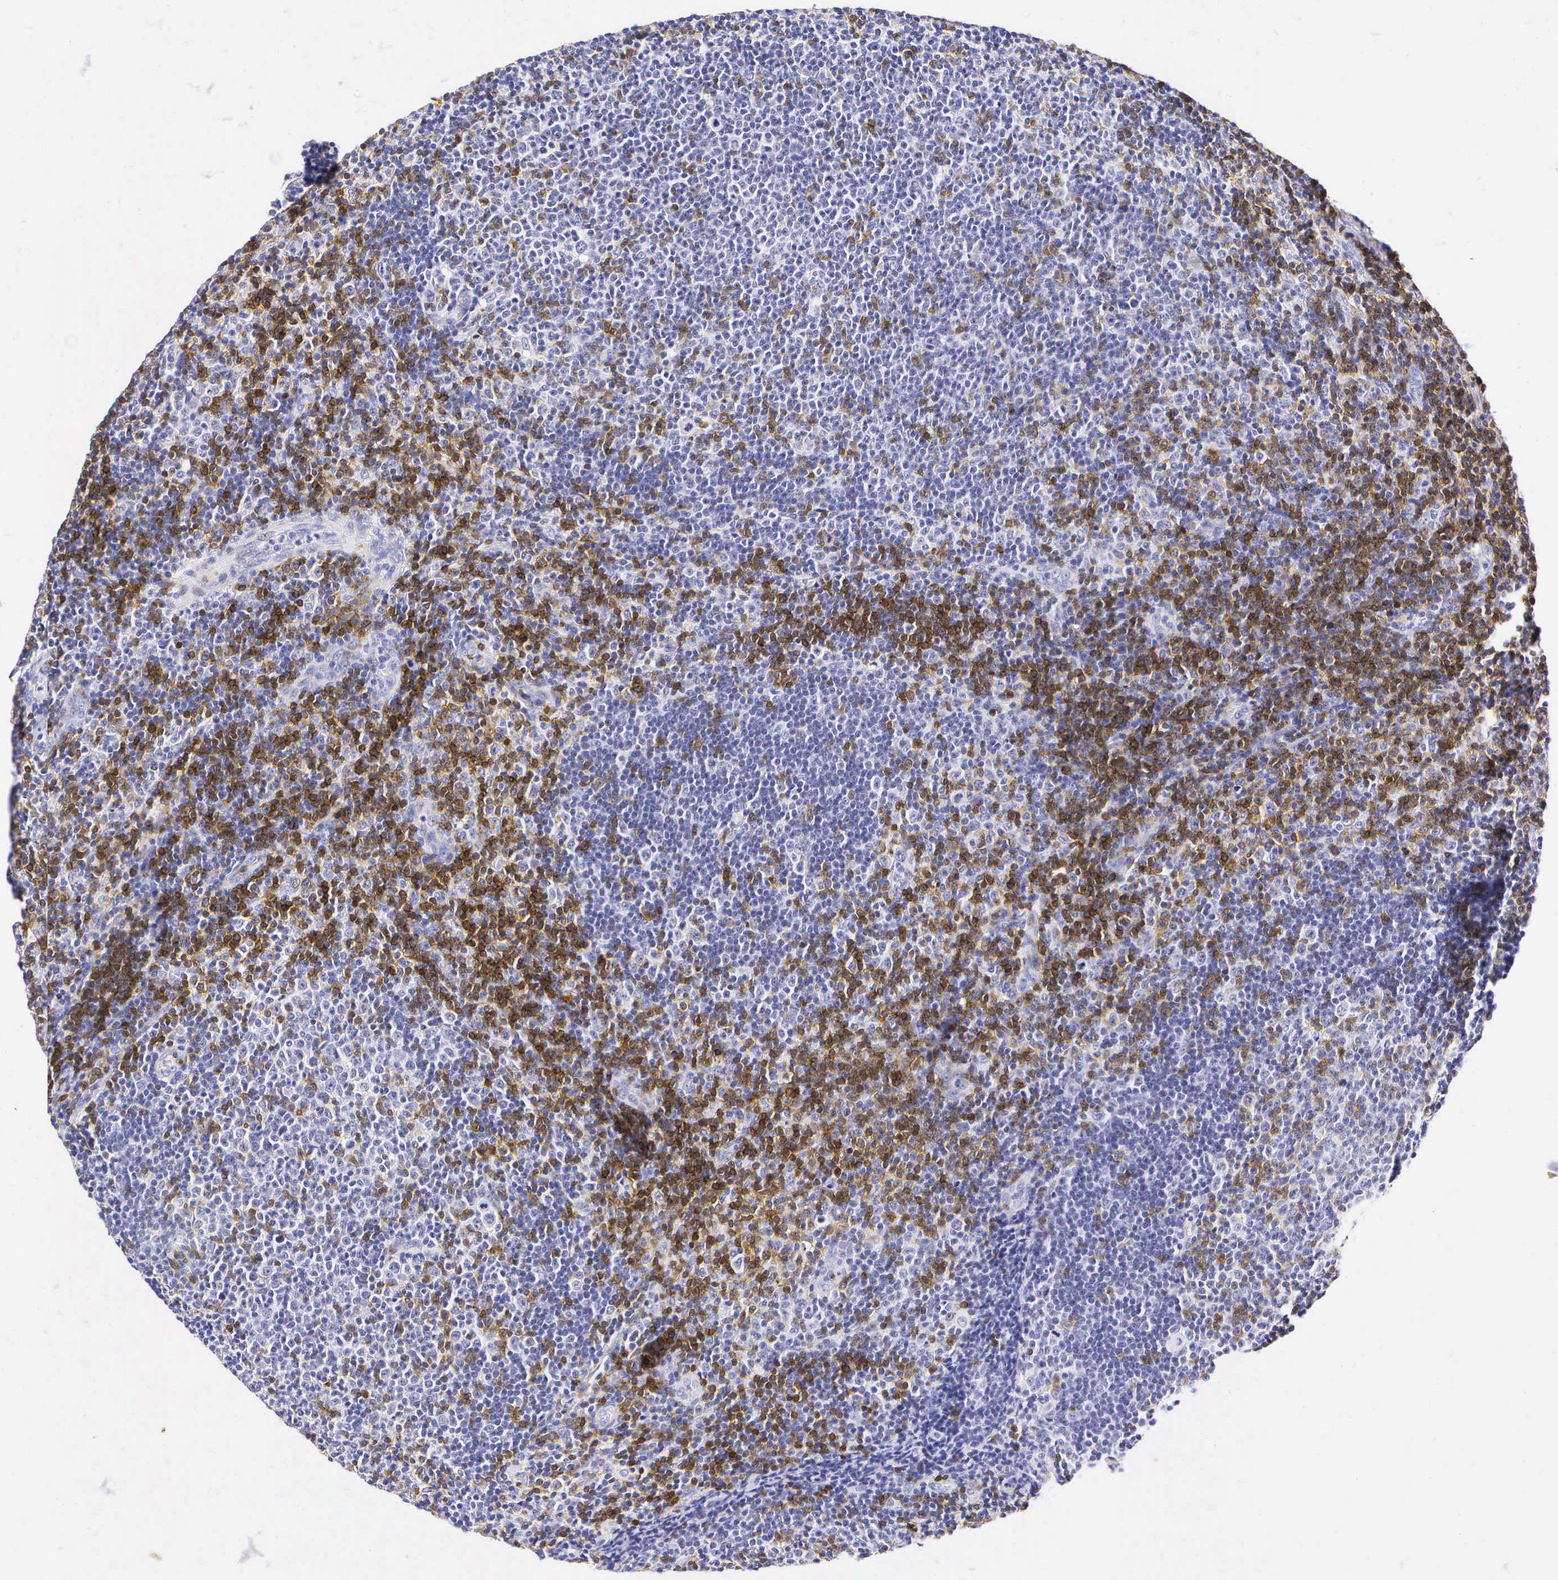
{"staining": {"intensity": "negative", "quantity": "none", "location": "none"}, "tissue": "lymphoma", "cell_type": "Tumor cells", "image_type": "cancer", "snomed": [{"axis": "morphology", "description": "Malignant lymphoma, non-Hodgkin's type, Low grade"}, {"axis": "topography", "description": "Lymph node"}], "caption": "An immunohistochemistry photomicrograph of lymphoma is shown. There is no staining in tumor cells of lymphoma.", "gene": "CD3E", "patient": {"sex": "male", "age": 49}}